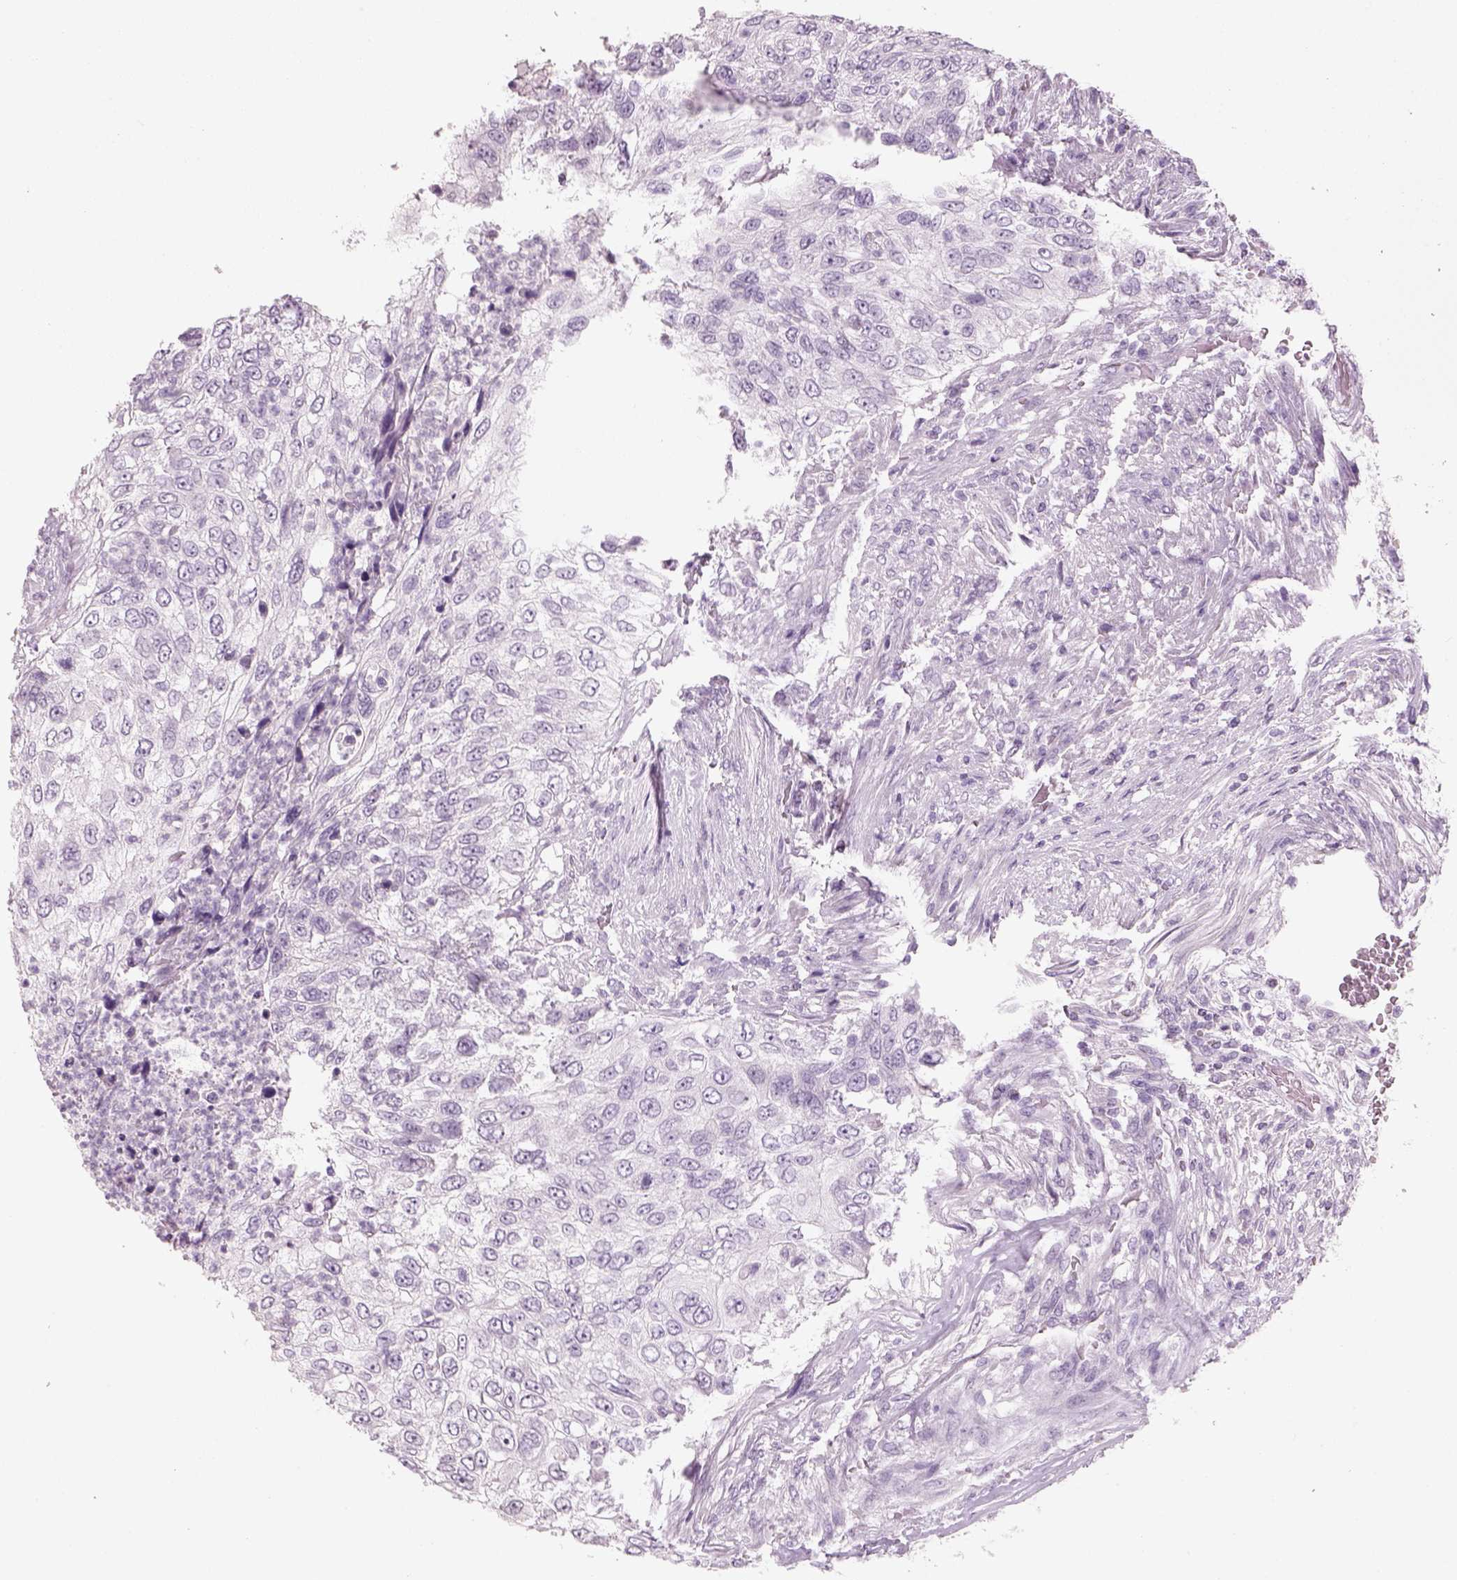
{"staining": {"intensity": "negative", "quantity": "none", "location": "none"}, "tissue": "urothelial cancer", "cell_type": "Tumor cells", "image_type": "cancer", "snomed": [{"axis": "morphology", "description": "Urothelial carcinoma, High grade"}, {"axis": "topography", "description": "Urinary bladder"}], "caption": "The micrograph exhibits no significant staining in tumor cells of urothelial cancer.", "gene": "SLC6A2", "patient": {"sex": "female", "age": 60}}